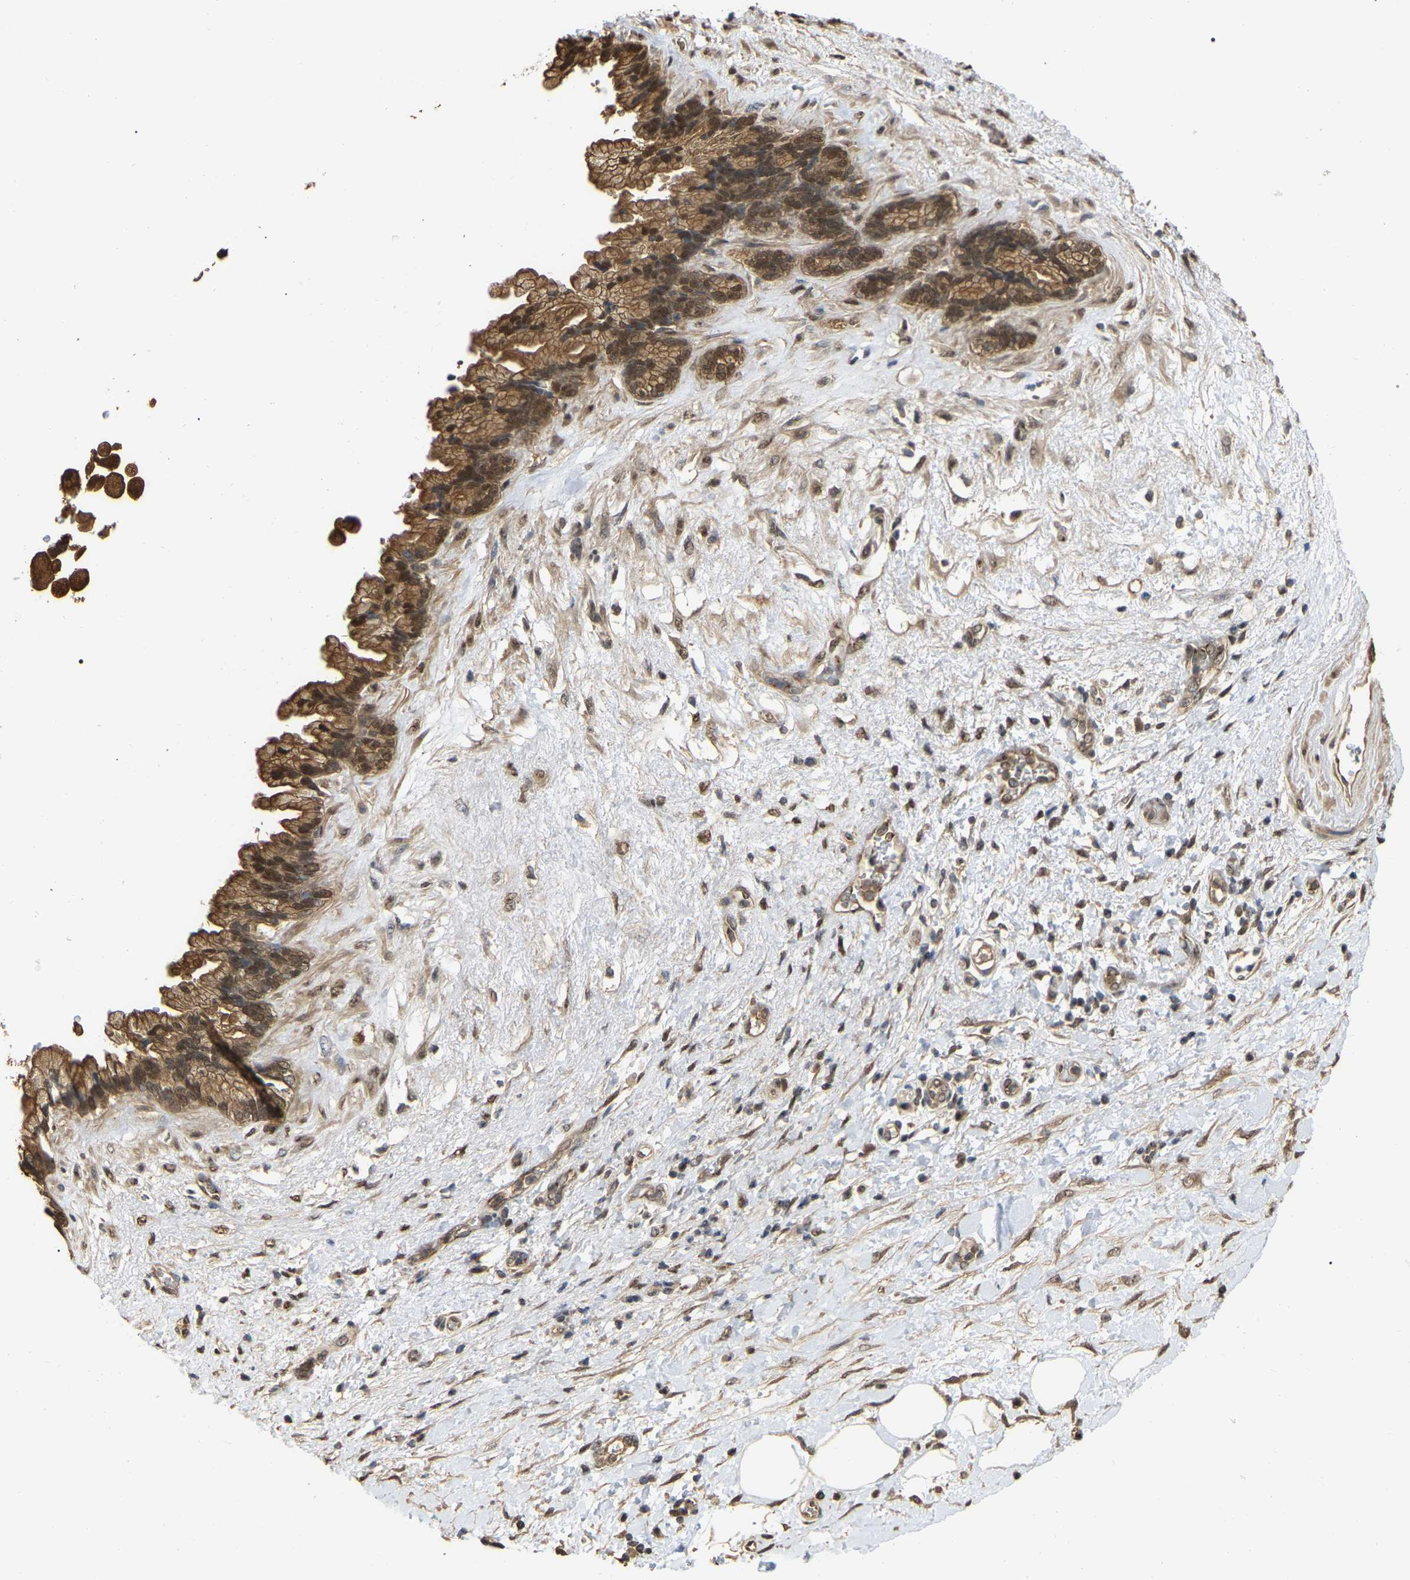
{"staining": {"intensity": "moderate", "quantity": ">75%", "location": "cytoplasmic/membranous,nuclear"}, "tissue": "pancreatic cancer", "cell_type": "Tumor cells", "image_type": "cancer", "snomed": [{"axis": "morphology", "description": "Adenocarcinoma, NOS"}, {"axis": "topography", "description": "Pancreas"}], "caption": "Immunohistochemistry (IHC) photomicrograph of human pancreatic adenocarcinoma stained for a protein (brown), which shows medium levels of moderate cytoplasmic/membranous and nuclear staining in about >75% of tumor cells.", "gene": "FAM219A", "patient": {"sex": "female", "age": 60}}